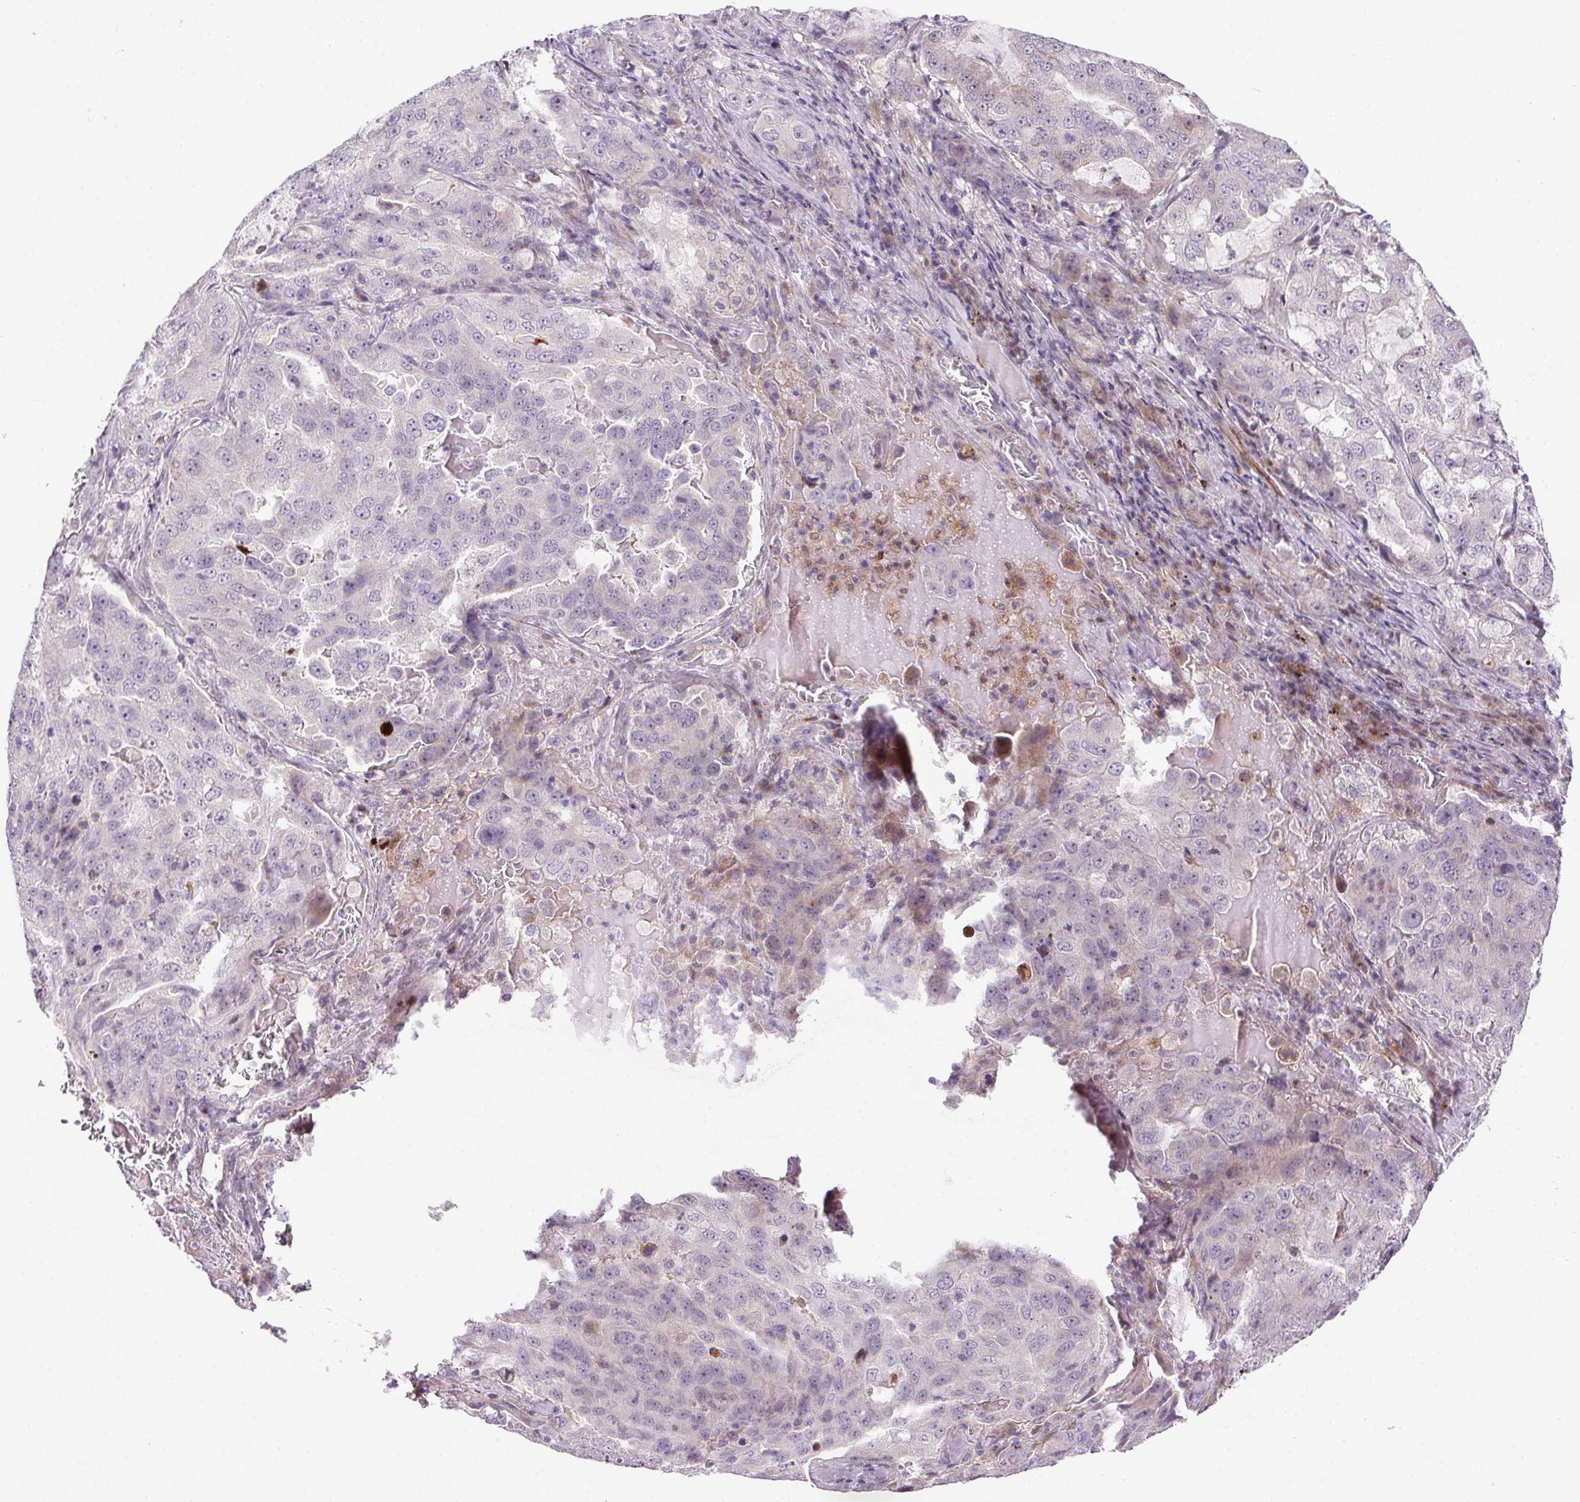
{"staining": {"intensity": "negative", "quantity": "none", "location": "none"}, "tissue": "lung cancer", "cell_type": "Tumor cells", "image_type": "cancer", "snomed": [{"axis": "morphology", "description": "Adenocarcinoma, NOS"}, {"axis": "topography", "description": "Lung"}], "caption": "Lung cancer was stained to show a protein in brown. There is no significant positivity in tumor cells.", "gene": "LRRTM1", "patient": {"sex": "female", "age": 61}}